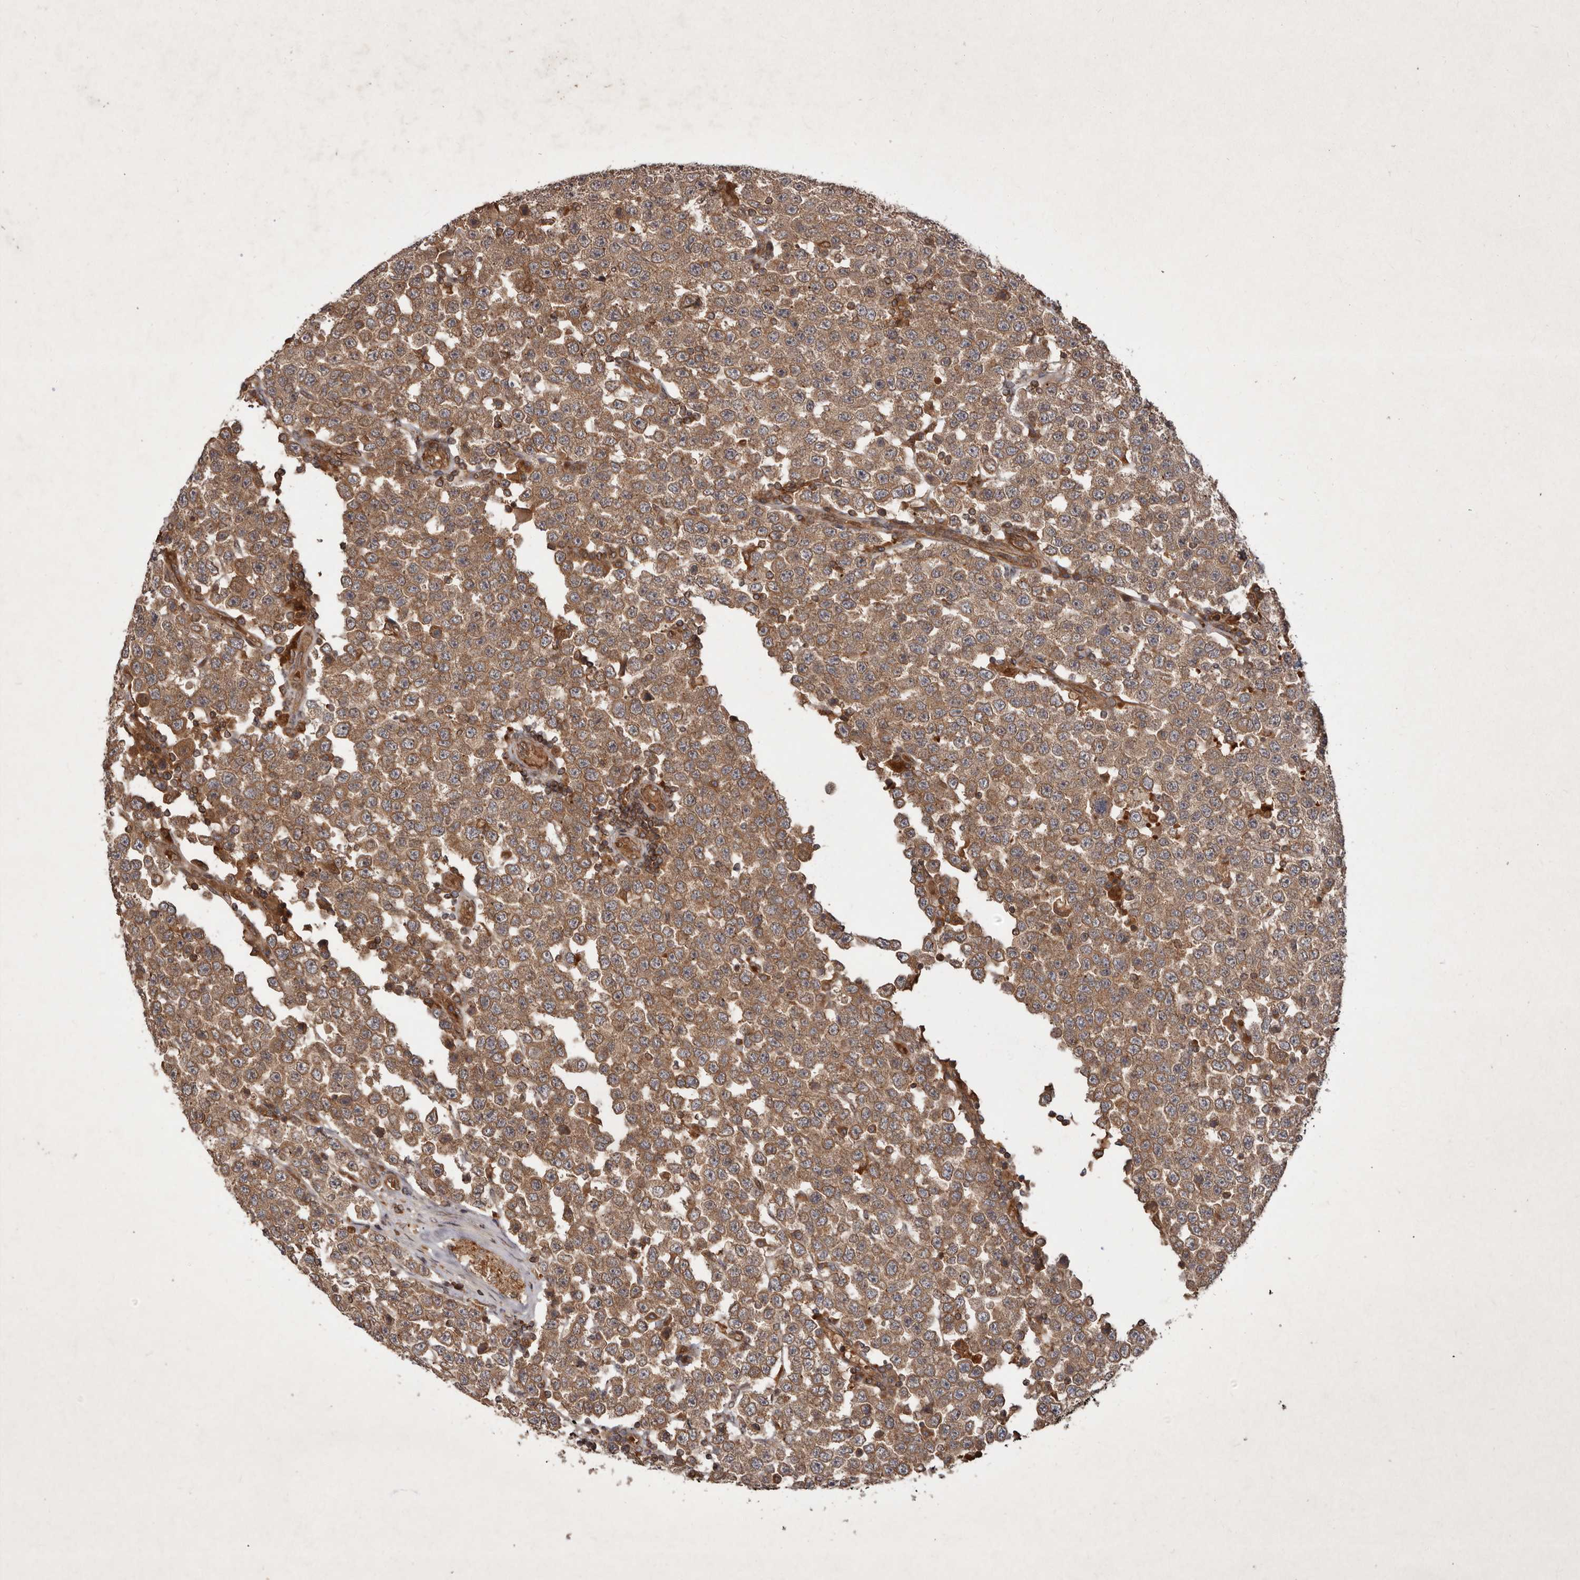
{"staining": {"intensity": "moderate", "quantity": ">75%", "location": "cytoplasmic/membranous"}, "tissue": "testis cancer", "cell_type": "Tumor cells", "image_type": "cancer", "snomed": [{"axis": "morphology", "description": "Seminoma, NOS"}, {"axis": "topography", "description": "Testis"}], "caption": "A micrograph showing moderate cytoplasmic/membranous positivity in approximately >75% of tumor cells in testis cancer, as visualized by brown immunohistochemical staining.", "gene": "STK36", "patient": {"sex": "male", "age": 28}}